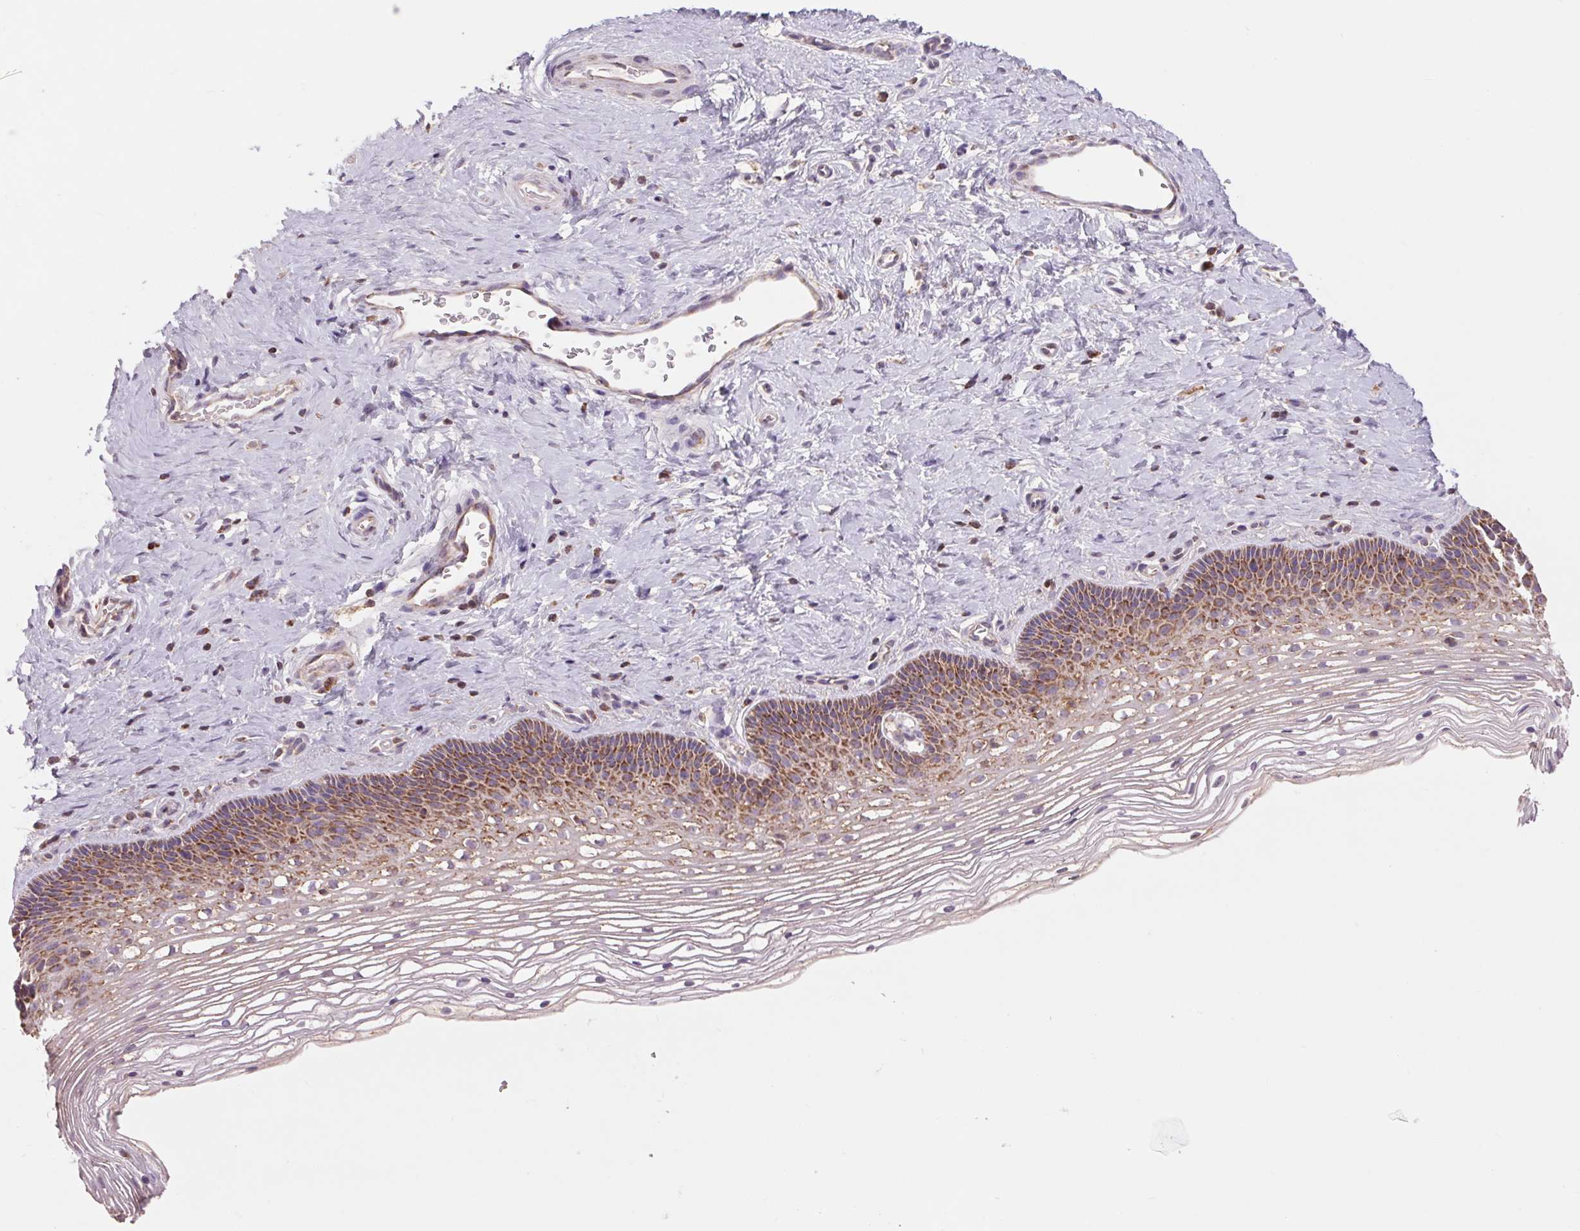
{"staining": {"intensity": "weak", "quantity": ">75%", "location": "cytoplasmic/membranous"}, "tissue": "cervix", "cell_type": "Glandular cells", "image_type": "normal", "snomed": [{"axis": "morphology", "description": "Normal tissue, NOS"}, {"axis": "topography", "description": "Cervix"}], "caption": "Approximately >75% of glandular cells in normal cervix display weak cytoplasmic/membranous protein expression as visualized by brown immunohistochemical staining.", "gene": "COX6A1", "patient": {"sex": "female", "age": 34}}